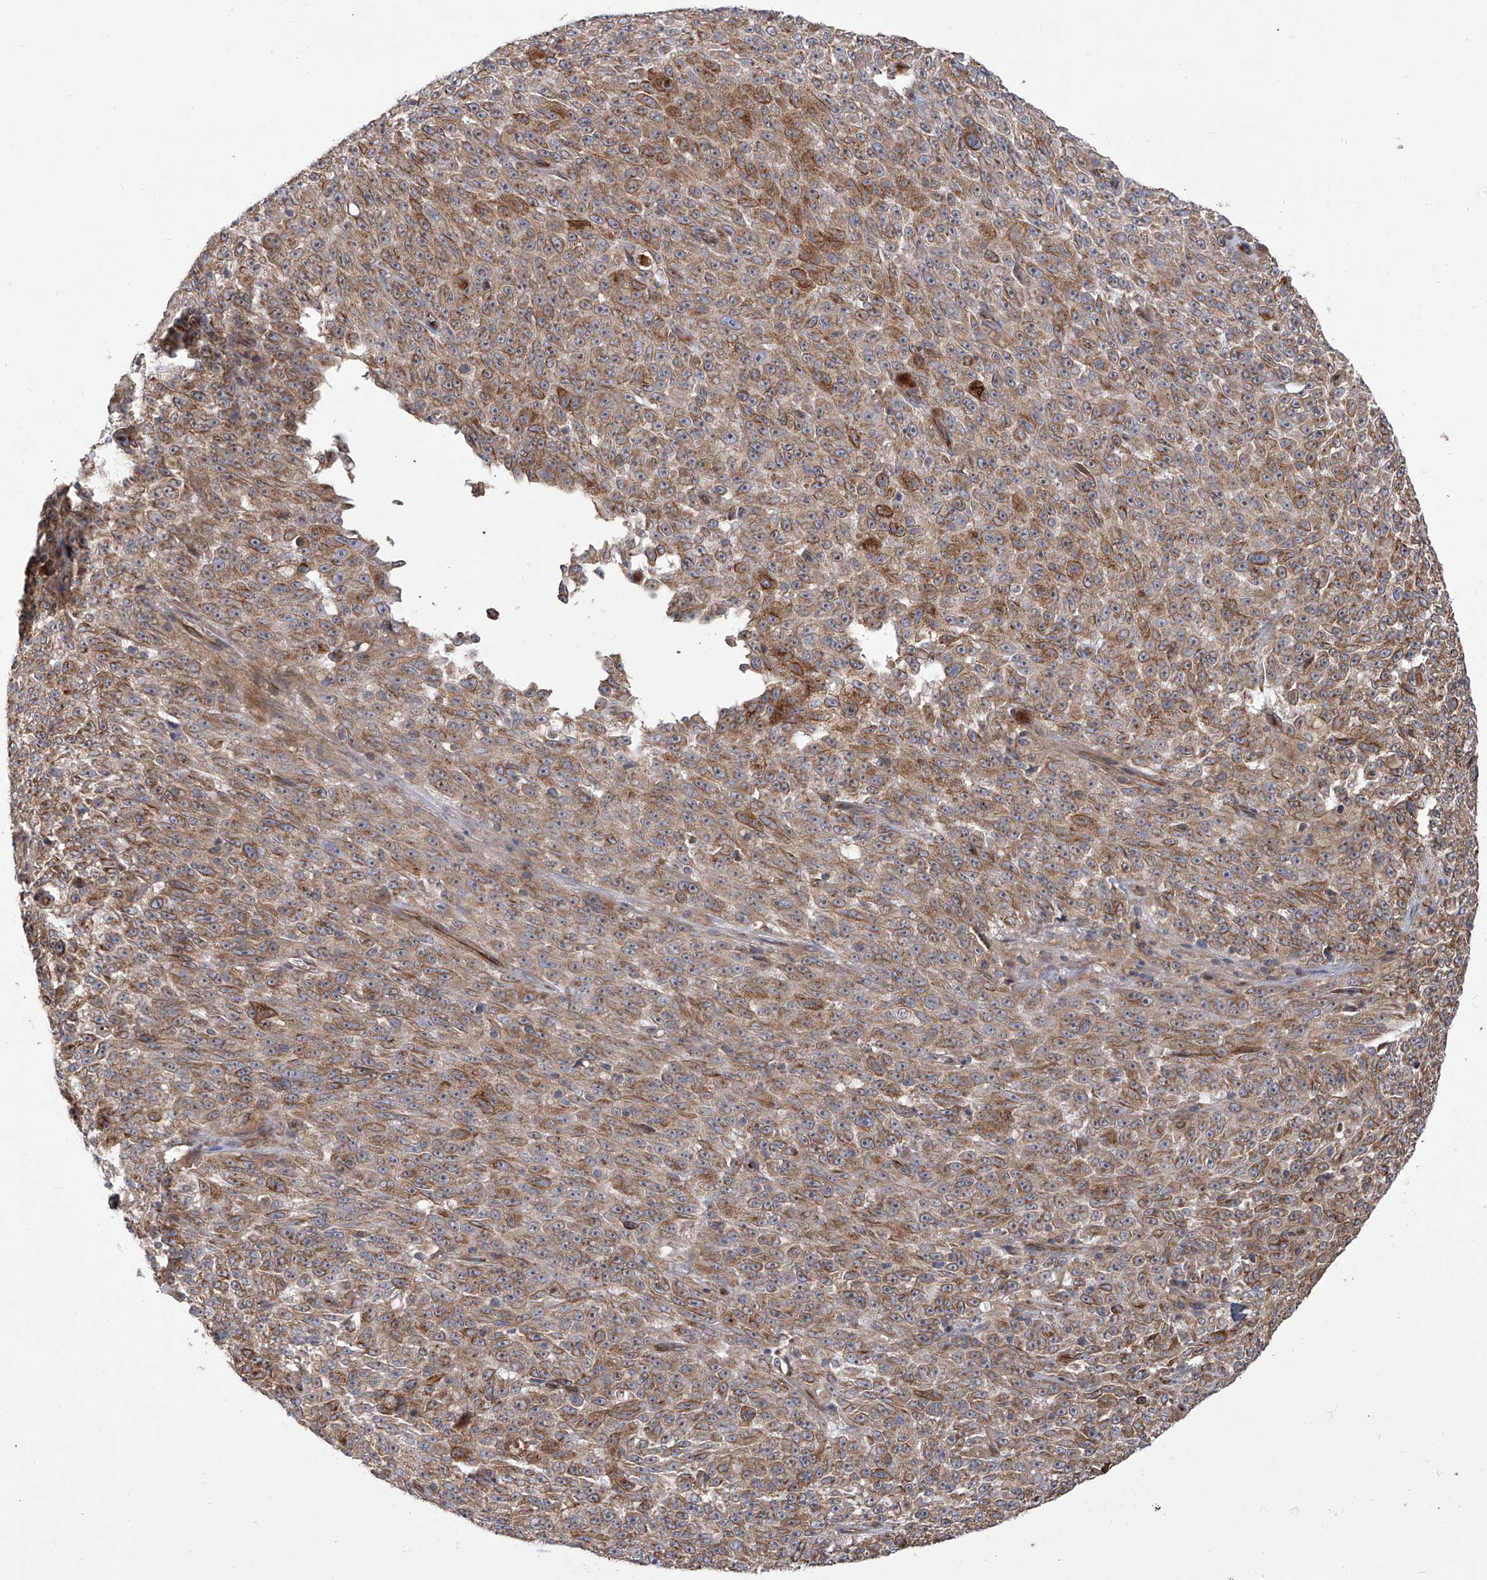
{"staining": {"intensity": "moderate", "quantity": ">75%", "location": "cytoplasmic/membranous"}, "tissue": "melanoma", "cell_type": "Tumor cells", "image_type": "cancer", "snomed": [{"axis": "morphology", "description": "Malignant melanoma, NOS"}, {"axis": "topography", "description": "Skin"}], "caption": "A medium amount of moderate cytoplasmic/membranous positivity is present in approximately >75% of tumor cells in melanoma tissue.", "gene": "APAF1", "patient": {"sex": "female", "age": 82}}